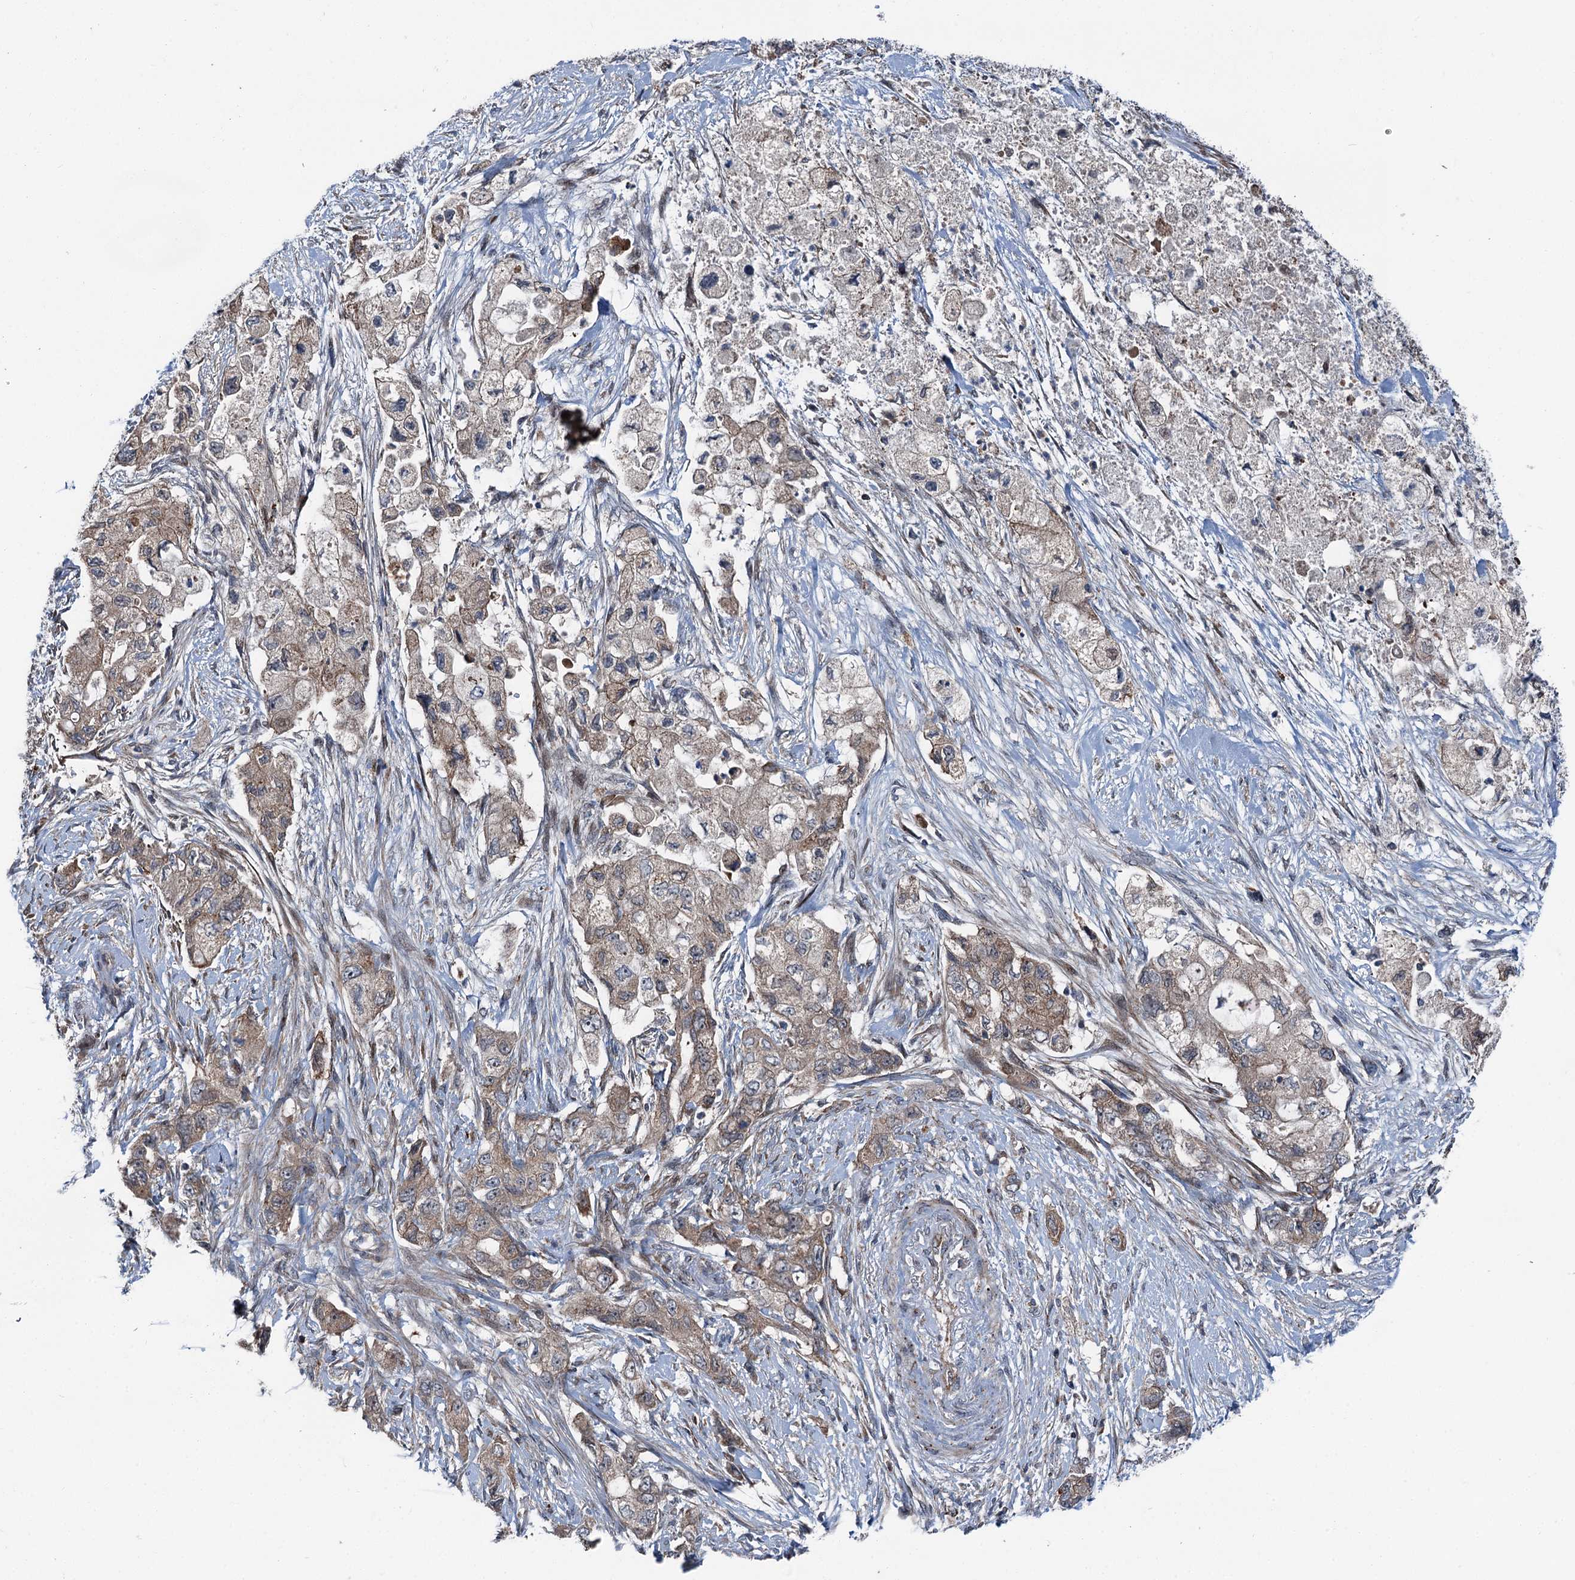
{"staining": {"intensity": "weak", "quantity": "25%-75%", "location": "cytoplasmic/membranous"}, "tissue": "pancreatic cancer", "cell_type": "Tumor cells", "image_type": "cancer", "snomed": [{"axis": "morphology", "description": "Adenocarcinoma, NOS"}, {"axis": "topography", "description": "Pancreas"}], "caption": "Protein staining reveals weak cytoplasmic/membranous positivity in approximately 25%-75% of tumor cells in pancreatic adenocarcinoma.", "gene": "POLR1D", "patient": {"sex": "female", "age": 73}}